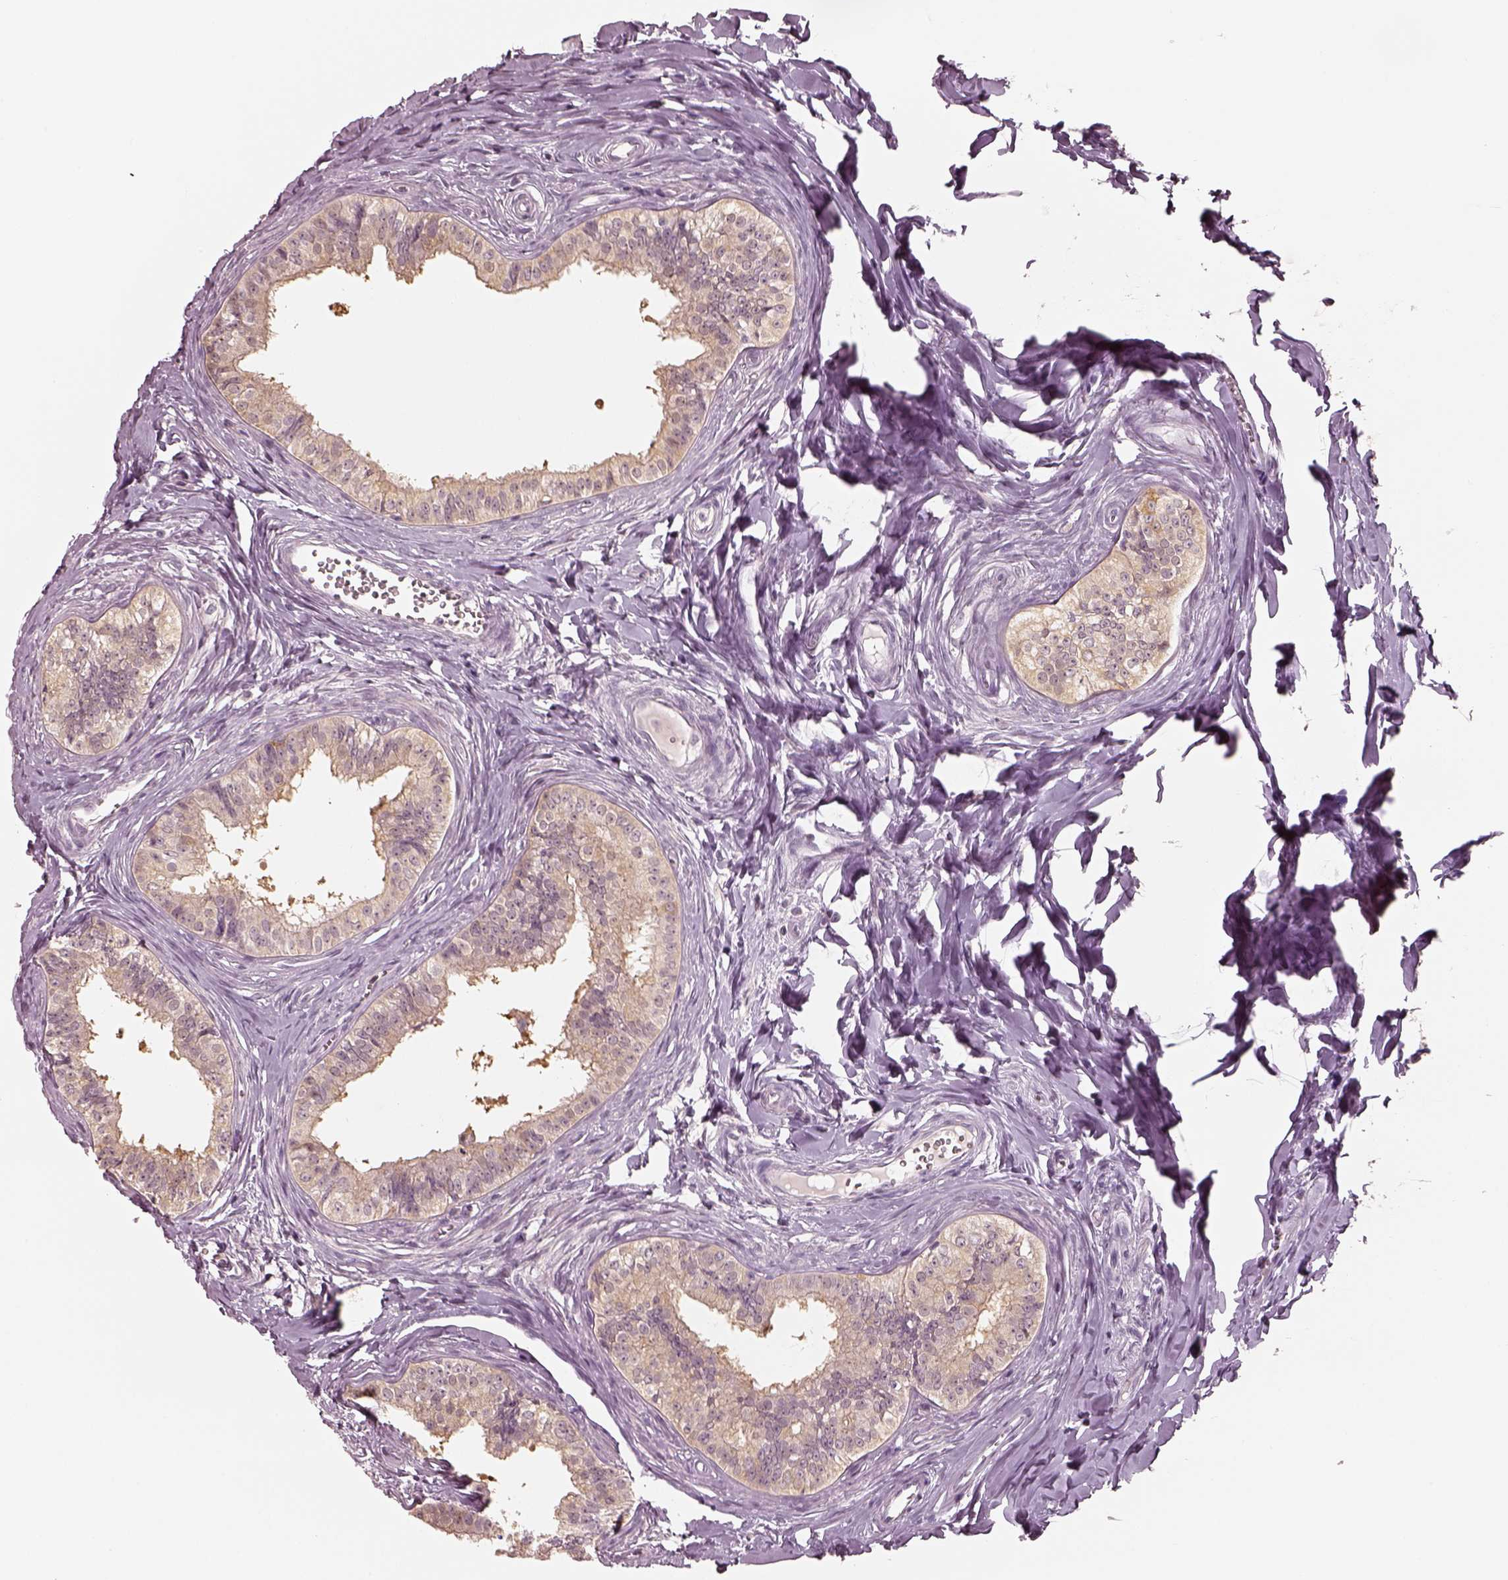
{"staining": {"intensity": "weak", "quantity": "<25%", "location": "cytoplasmic/membranous"}, "tissue": "epididymis", "cell_type": "Glandular cells", "image_type": "normal", "snomed": [{"axis": "morphology", "description": "Normal tissue, NOS"}, {"axis": "topography", "description": "Epididymis"}], "caption": "Normal epididymis was stained to show a protein in brown. There is no significant expression in glandular cells. (DAB (3,3'-diaminobenzidine) immunohistochemistry with hematoxylin counter stain).", "gene": "EGR4", "patient": {"sex": "male", "age": 24}}